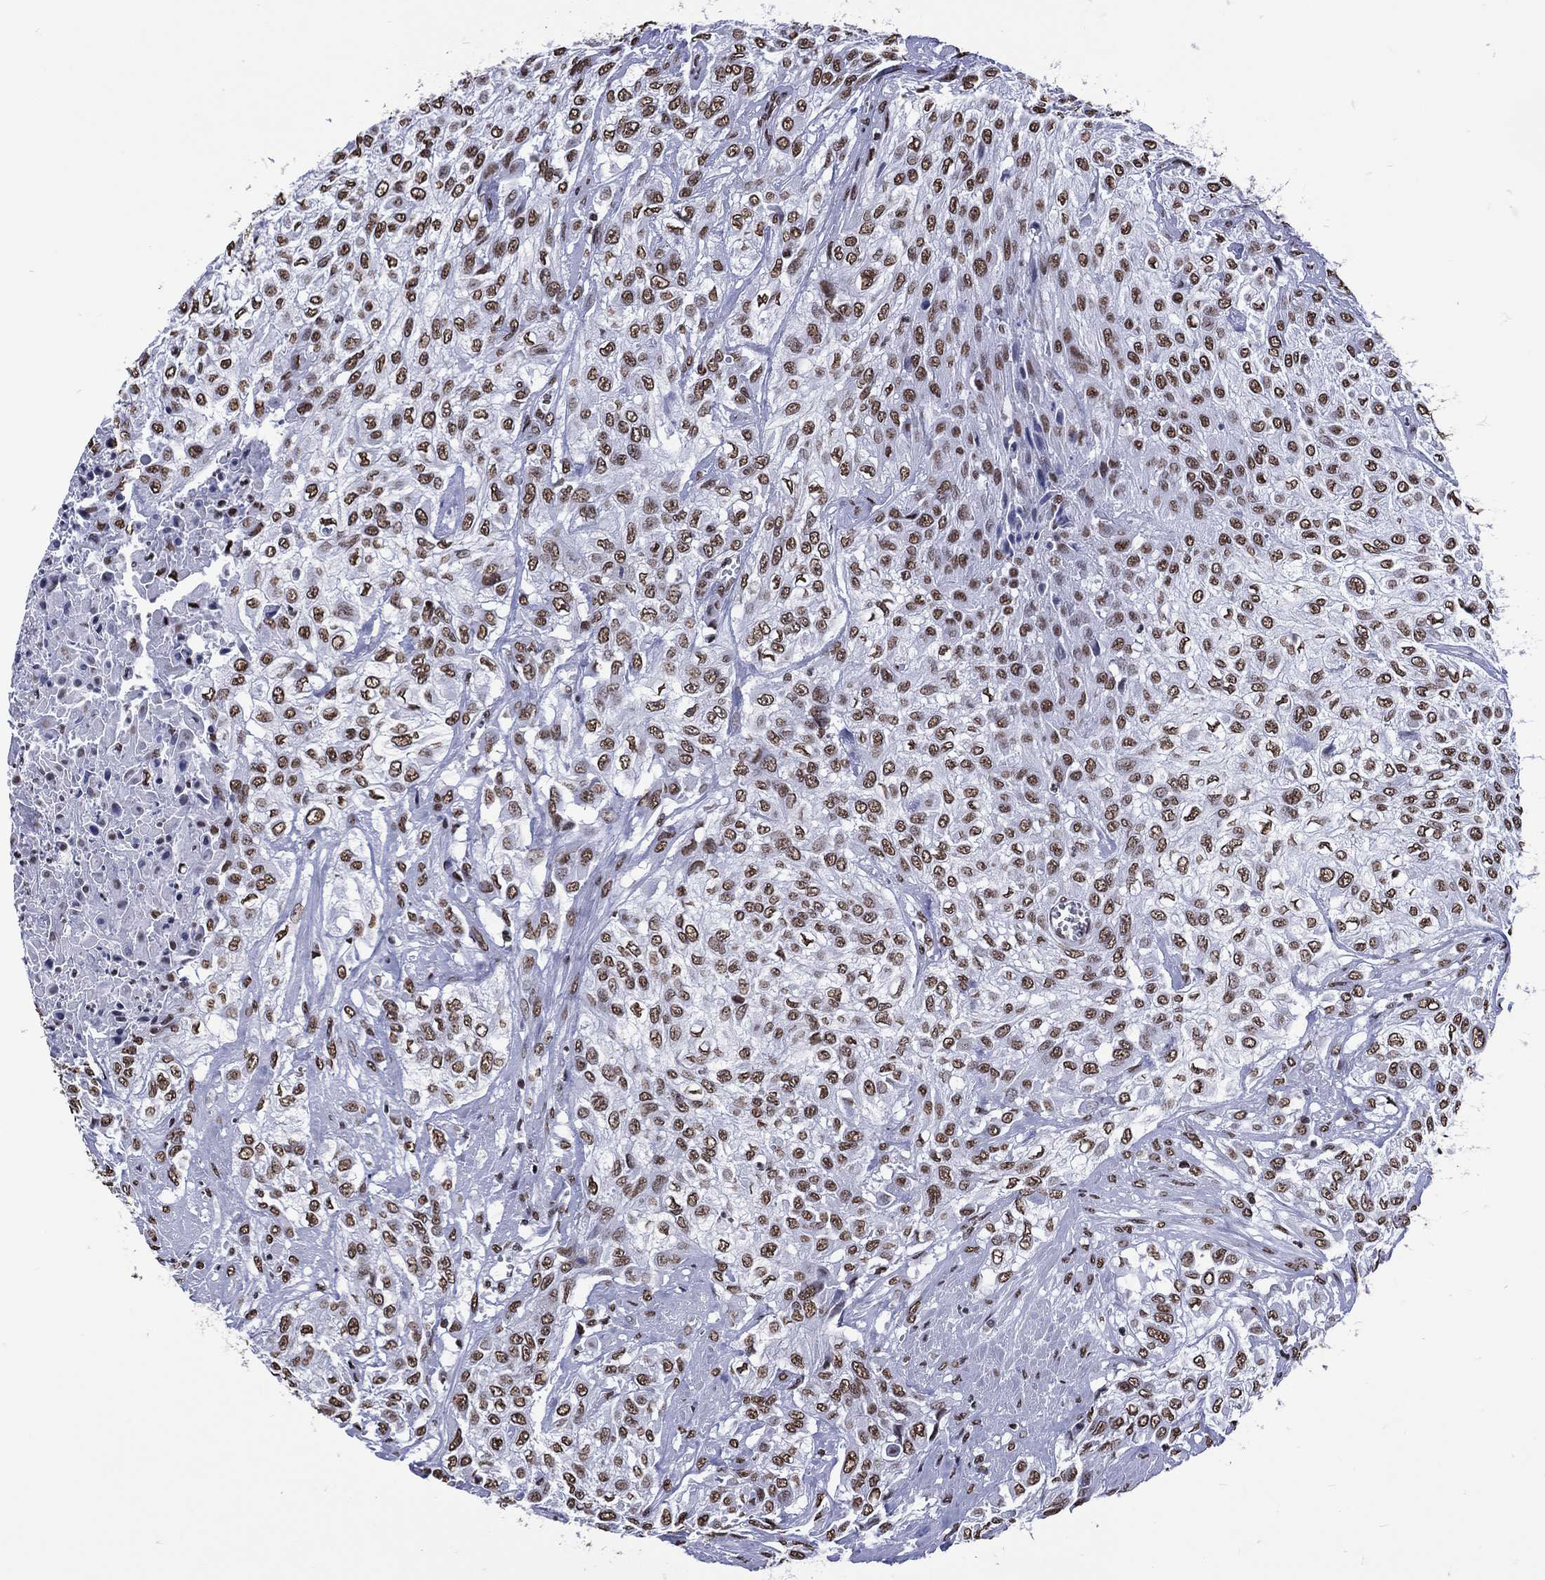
{"staining": {"intensity": "strong", "quantity": "25%-75%", "location": "nuclear"}, "tissue": "urothelial cancer", "cell_type": "Tumor cells", "image_type": "cancer", "snomed": [{"axis": "morphology", "description": "Urothelial carcinoma, High grade"}, {"axis": "topography", "description": "Urinary bladder"}], "caption": "This histopathology image reveals IHC staining of human urothelial cancer, with high strong nuclear positivity in approximately 25%-75% of tumor cells.", "gene": "RETREG2", "patient": {"sex": "male", "age": 57}}